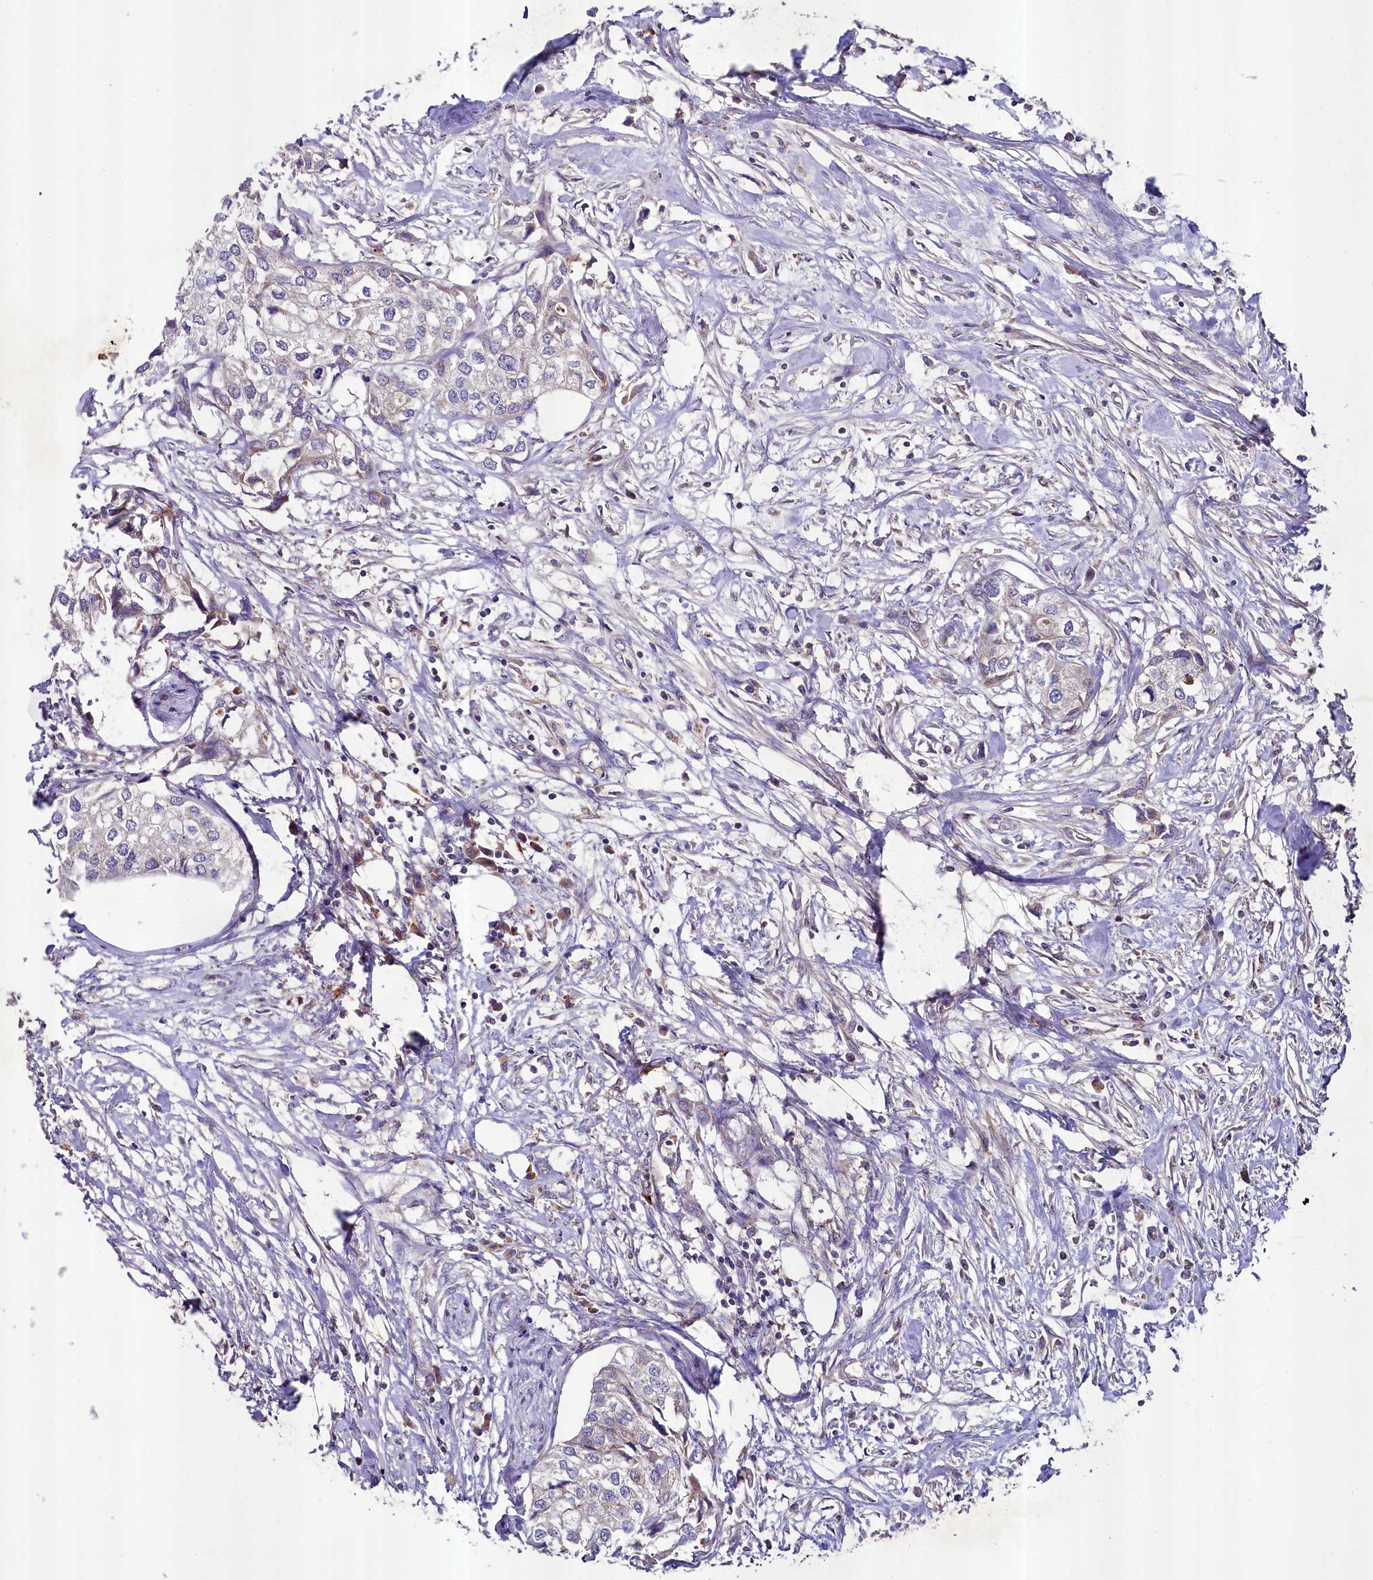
{"staining": {"intensity": "negative", "quantity": "none", "location": "none"}, "tissue": "urothelial cancer", "cell_type": "Tumor cells", "image_type": "cancer", "snomed": [{"axis": "morphology", "description": "Urothelial carcinoma, High grade"}, {"axis": "topography", "description": "Urinary bladder"}], "caption": "The micrograph displays no significant expression in tumor cells of urothelial cancer. (DAB (3,3'-diaminobenzidine) IHC with hematoxylin counter stain).", "gene": "METTL4", "patient": {"sex": "male", "age": 64}}